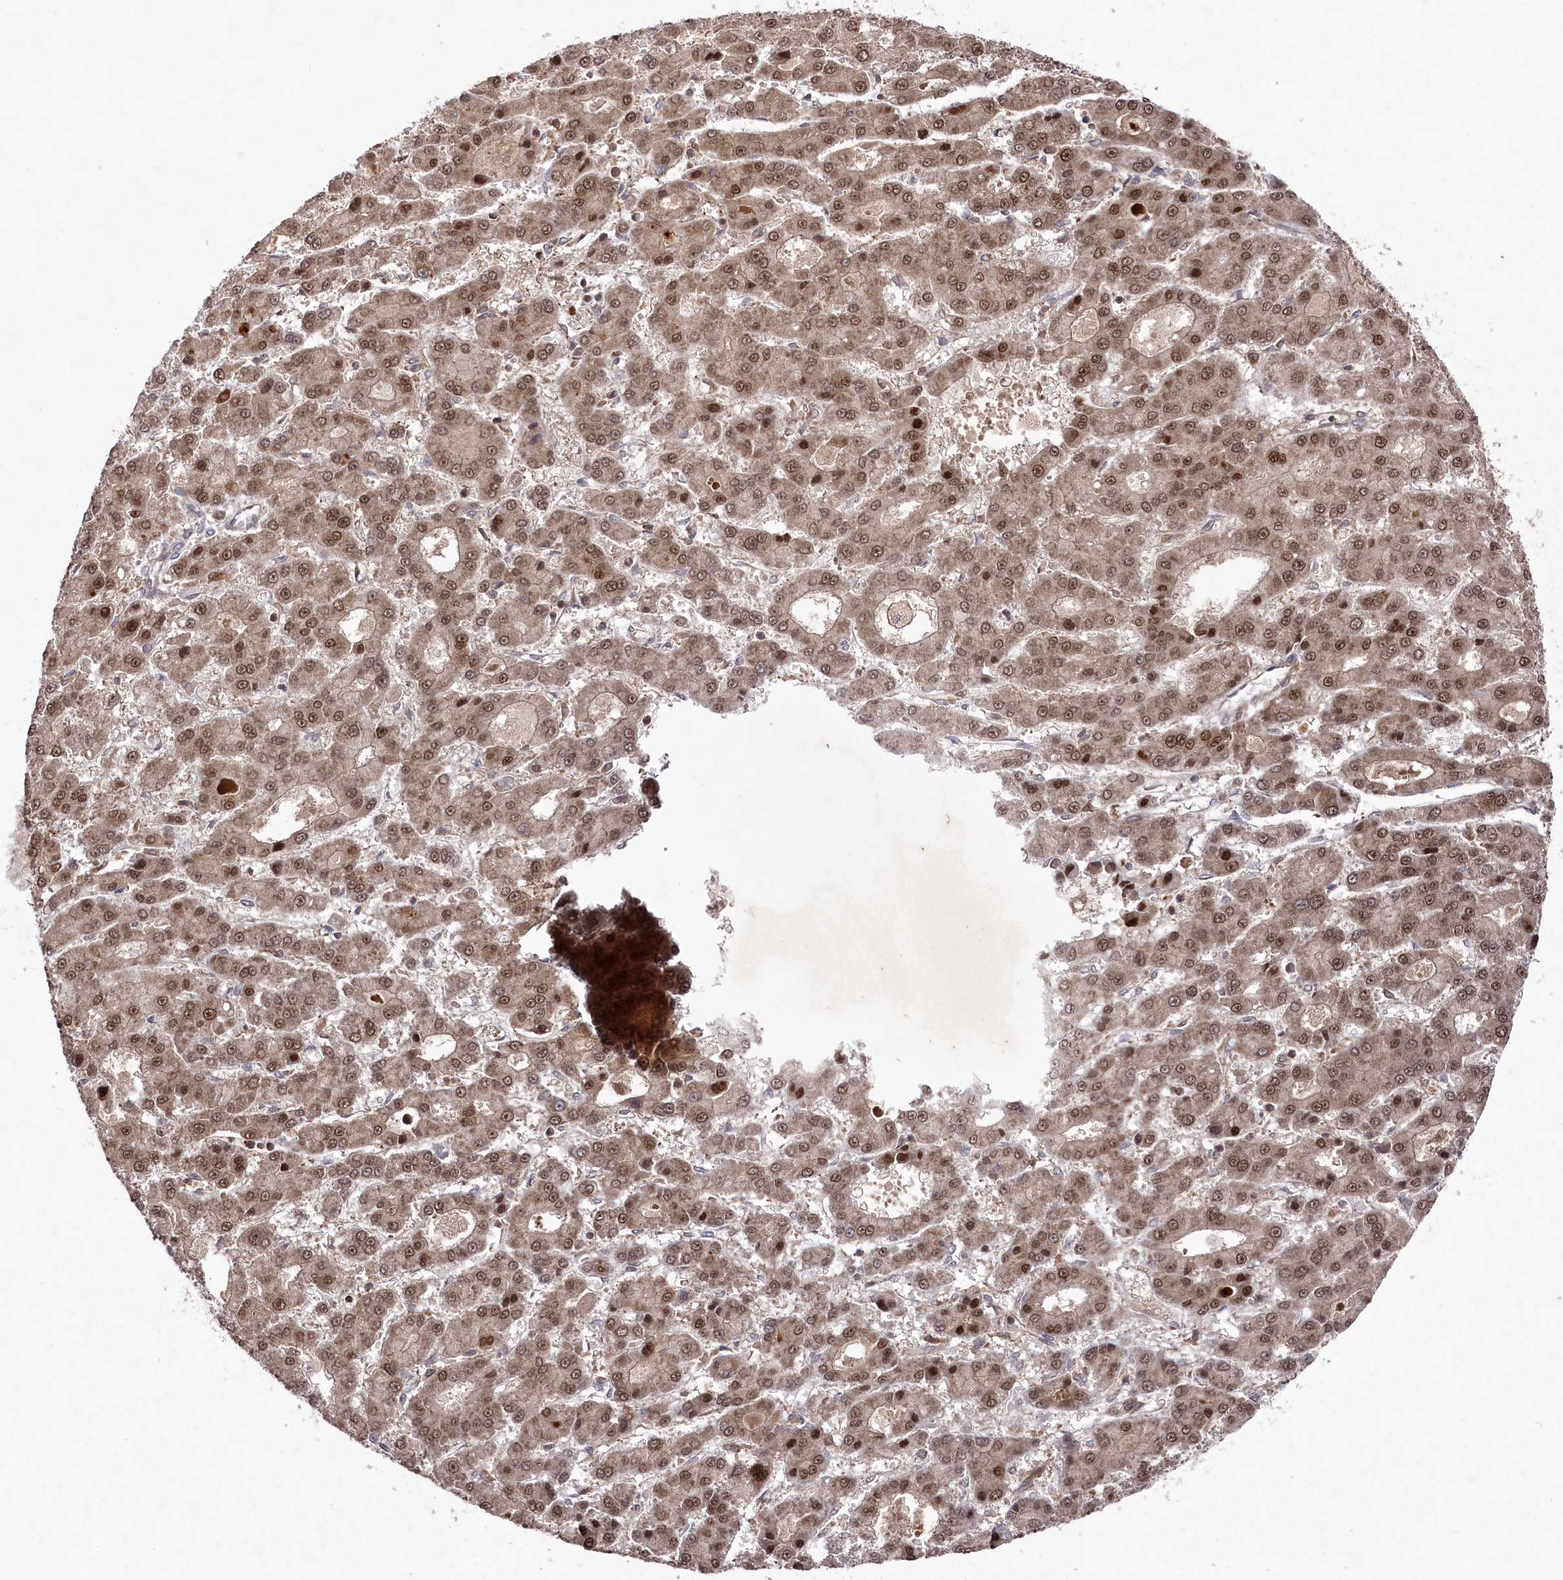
{"staining": {"intensity": "moderate", "quantity": ">75%", "location": "nuclear"}, "tissue": "liver cancer", "cell_type": "Tumor cells", "image_type": "cancer", "snomed": [{"axis": "morphology", "description": "Carcinoma, Hepatocellular, NOS"}, {"axis": "topography", "description": "Liver"}], "caption": "Immunohistochemistry (IHC) of human liver cancer displays medium levels of moderate nuclear expression in about >75% of tumor cells. (Stains: DAB in brown, nuclei in blue, Microscopy: brightfield microscopy at high magnification).", "gene": "BORCS7", "patient": {"sex": "male", "age": 70}}